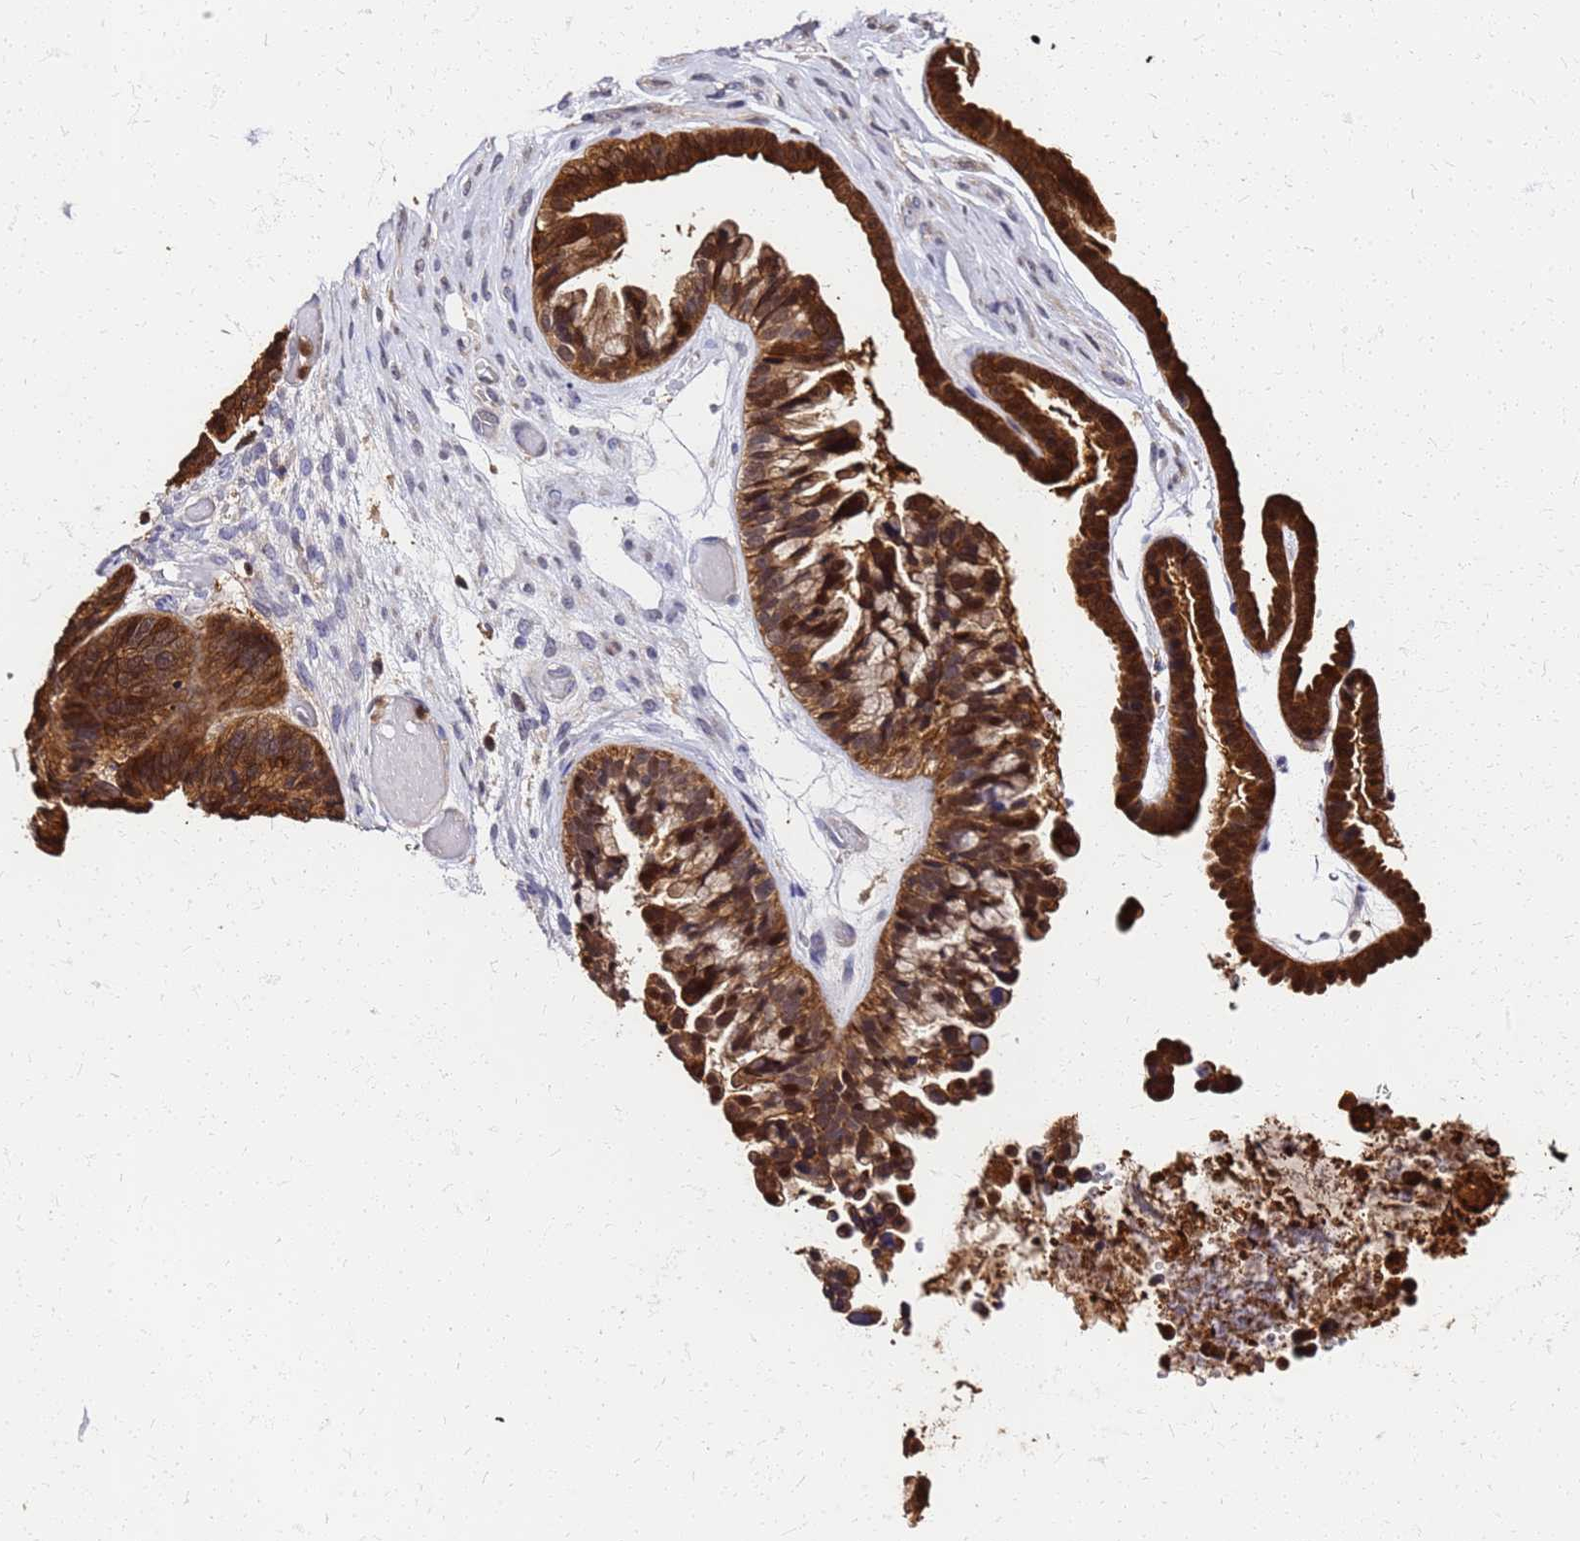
{"staining": {"intensity": "strong", "quantity": ">75%", "location": "cytoplasmic/membranous,nuclear"}, "tissue": "ovarian cancer", "cell_type": "Tumor cells", "image_type": "cancer", "snomed": [{"axis": "morphology", "description": "Cystadenocarcinoma, serous, NOS"}, {"axis": "topography", "description": "Ovary"}], "caption": "IHC of human serous cystadenocarcinoma (ovarian) shows high levels of strong cytoplasmic/membranous and nuclear positivity in approximately >75% of tumor cells.", "gene": "S100A11", "patient": {"sex": "female", "age": 56}}